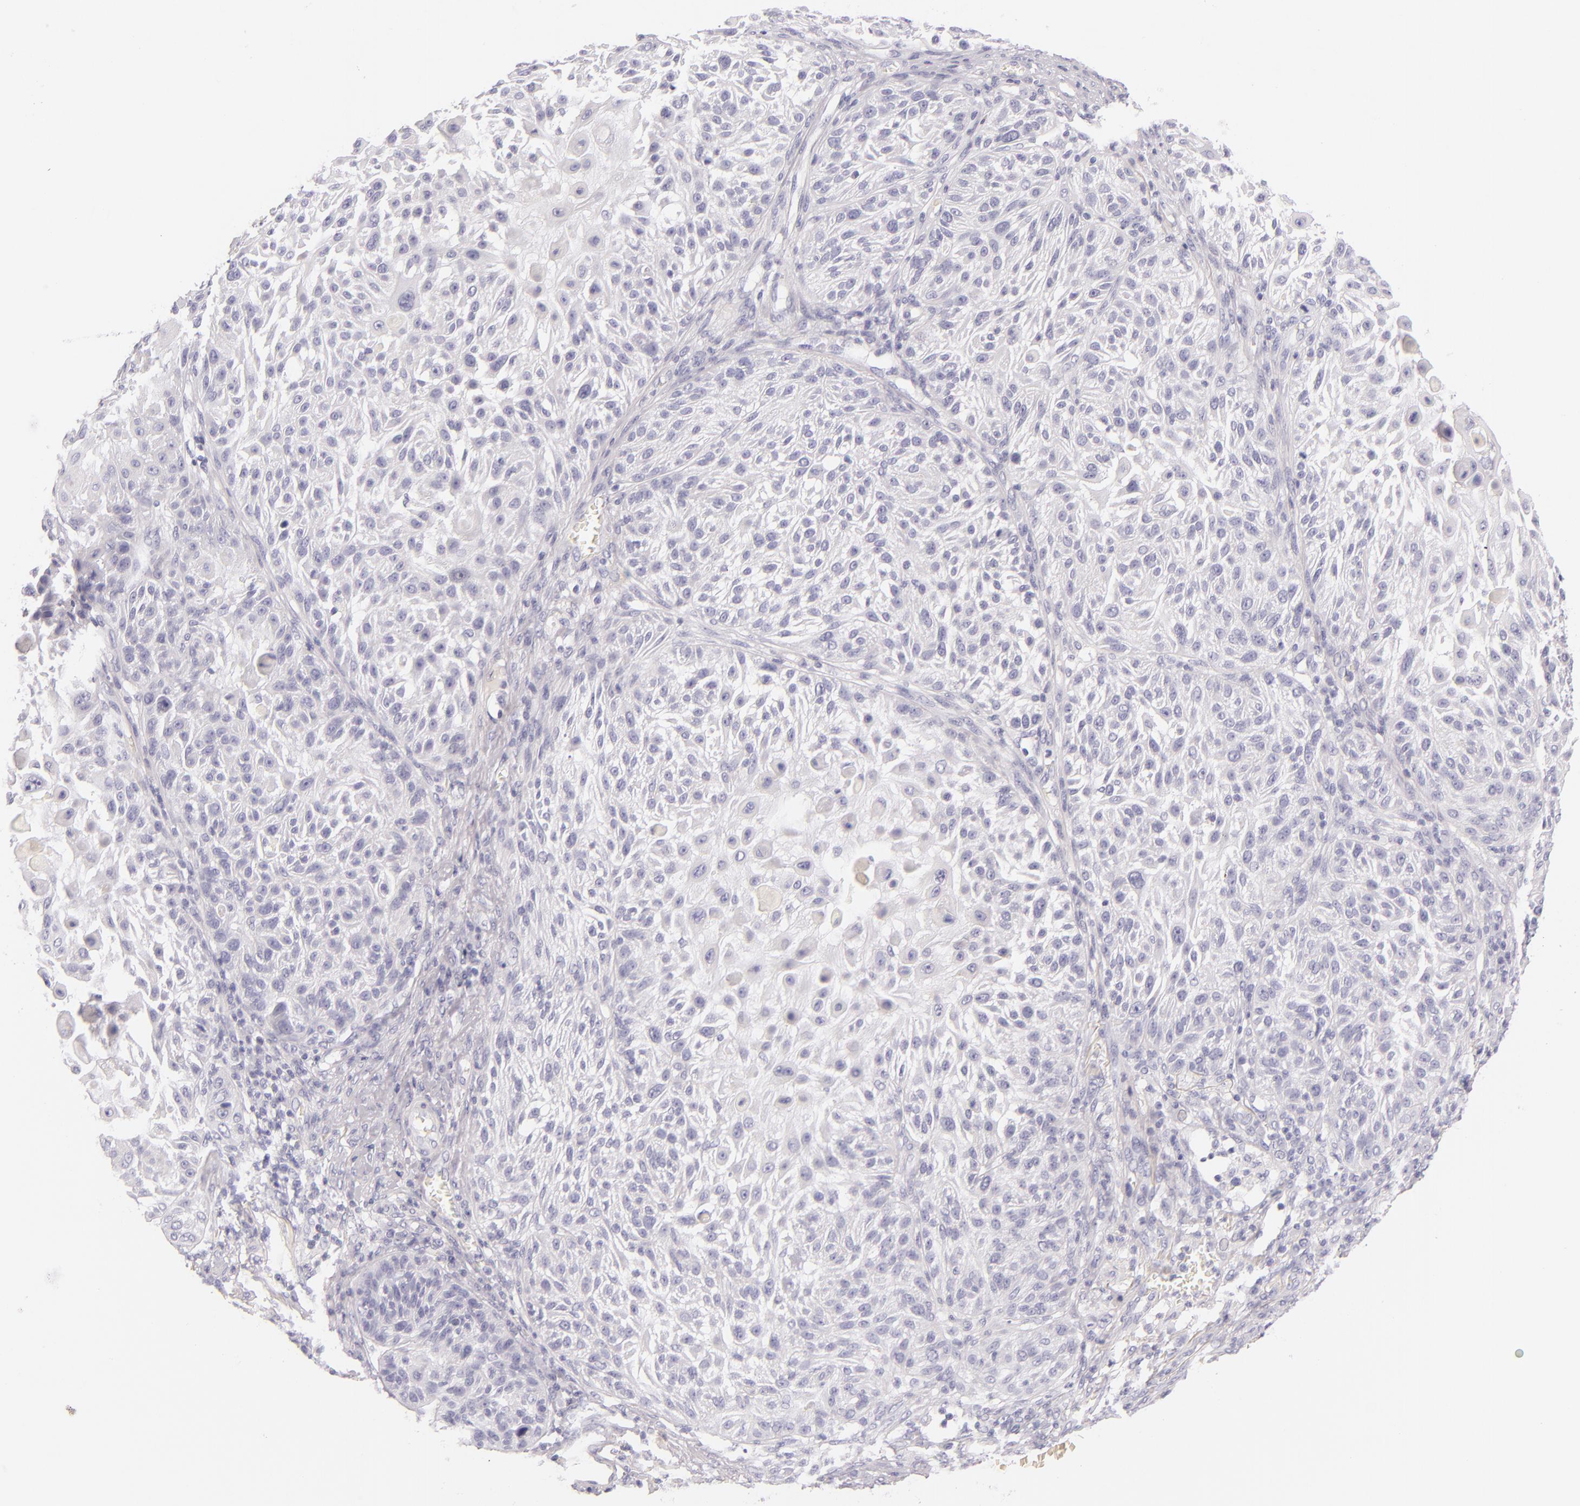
{"staining": {"intensity": "negative", "quantity": "none", "location": "none"}, "tissue": "skin cancer", "cell_type": "Tumor cells", "image_type": "cancer", "snomed": [{"axis": "morphology", "description": "Squamous cell carcinoma, NOS"}, {"axis": "topography", "description": "Skin"}], "caption": "The image reveals no staining of tumor cells in skin cancer (squamous cell carcinoma). (DAB (3,3'-diaminobenzidine) immunohistochemistry, high magnification).", "gene": "INA", "patient": {"sex": "female", "age": 89}}